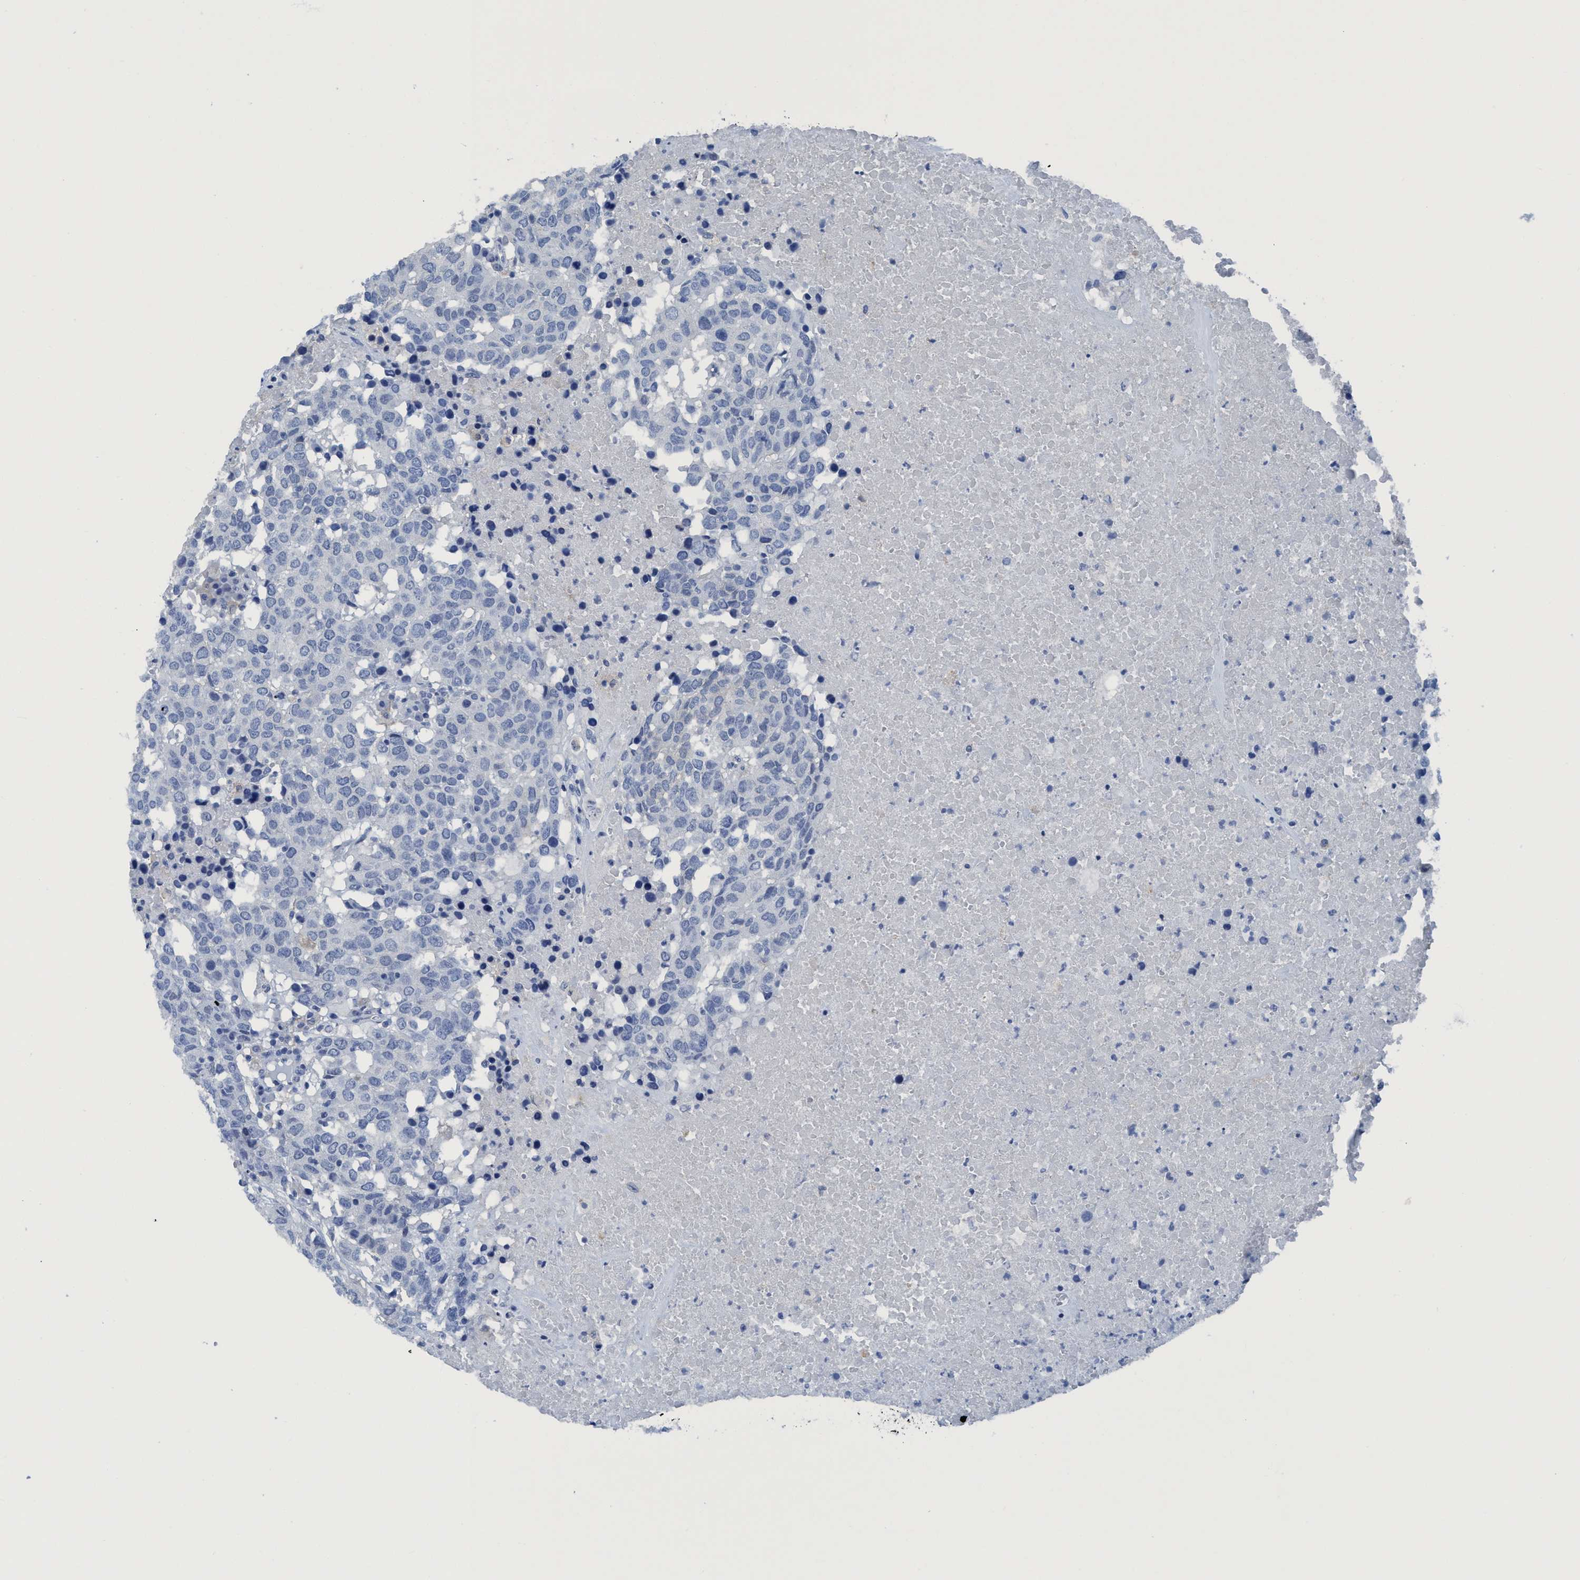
{"staining": {"intensity": "negative", "quantity": "none", "location": "none"}, "tissue": "head and neck cancer", "cell_type": "Tumor cells", "image_type": "cancer", "snomed": [{"axis": "morphology", "description": "Squamous cell carcinoma, NOS"}, {"axis": "topography", "description": "Head-Neck"}], "caption": "Protein analysis of head and neck squamous cell carcinoma displays no significant staining in tumor cells. (Stains: DAB (3,3'-diaminobenzidine) immunohistochemistry (IHC) with hematoxylin counter stain, Microscopy: brightfield microscopy at high magnification).", "gene": "DNAI1", "patient": {"sex": "male", "age": 66}}